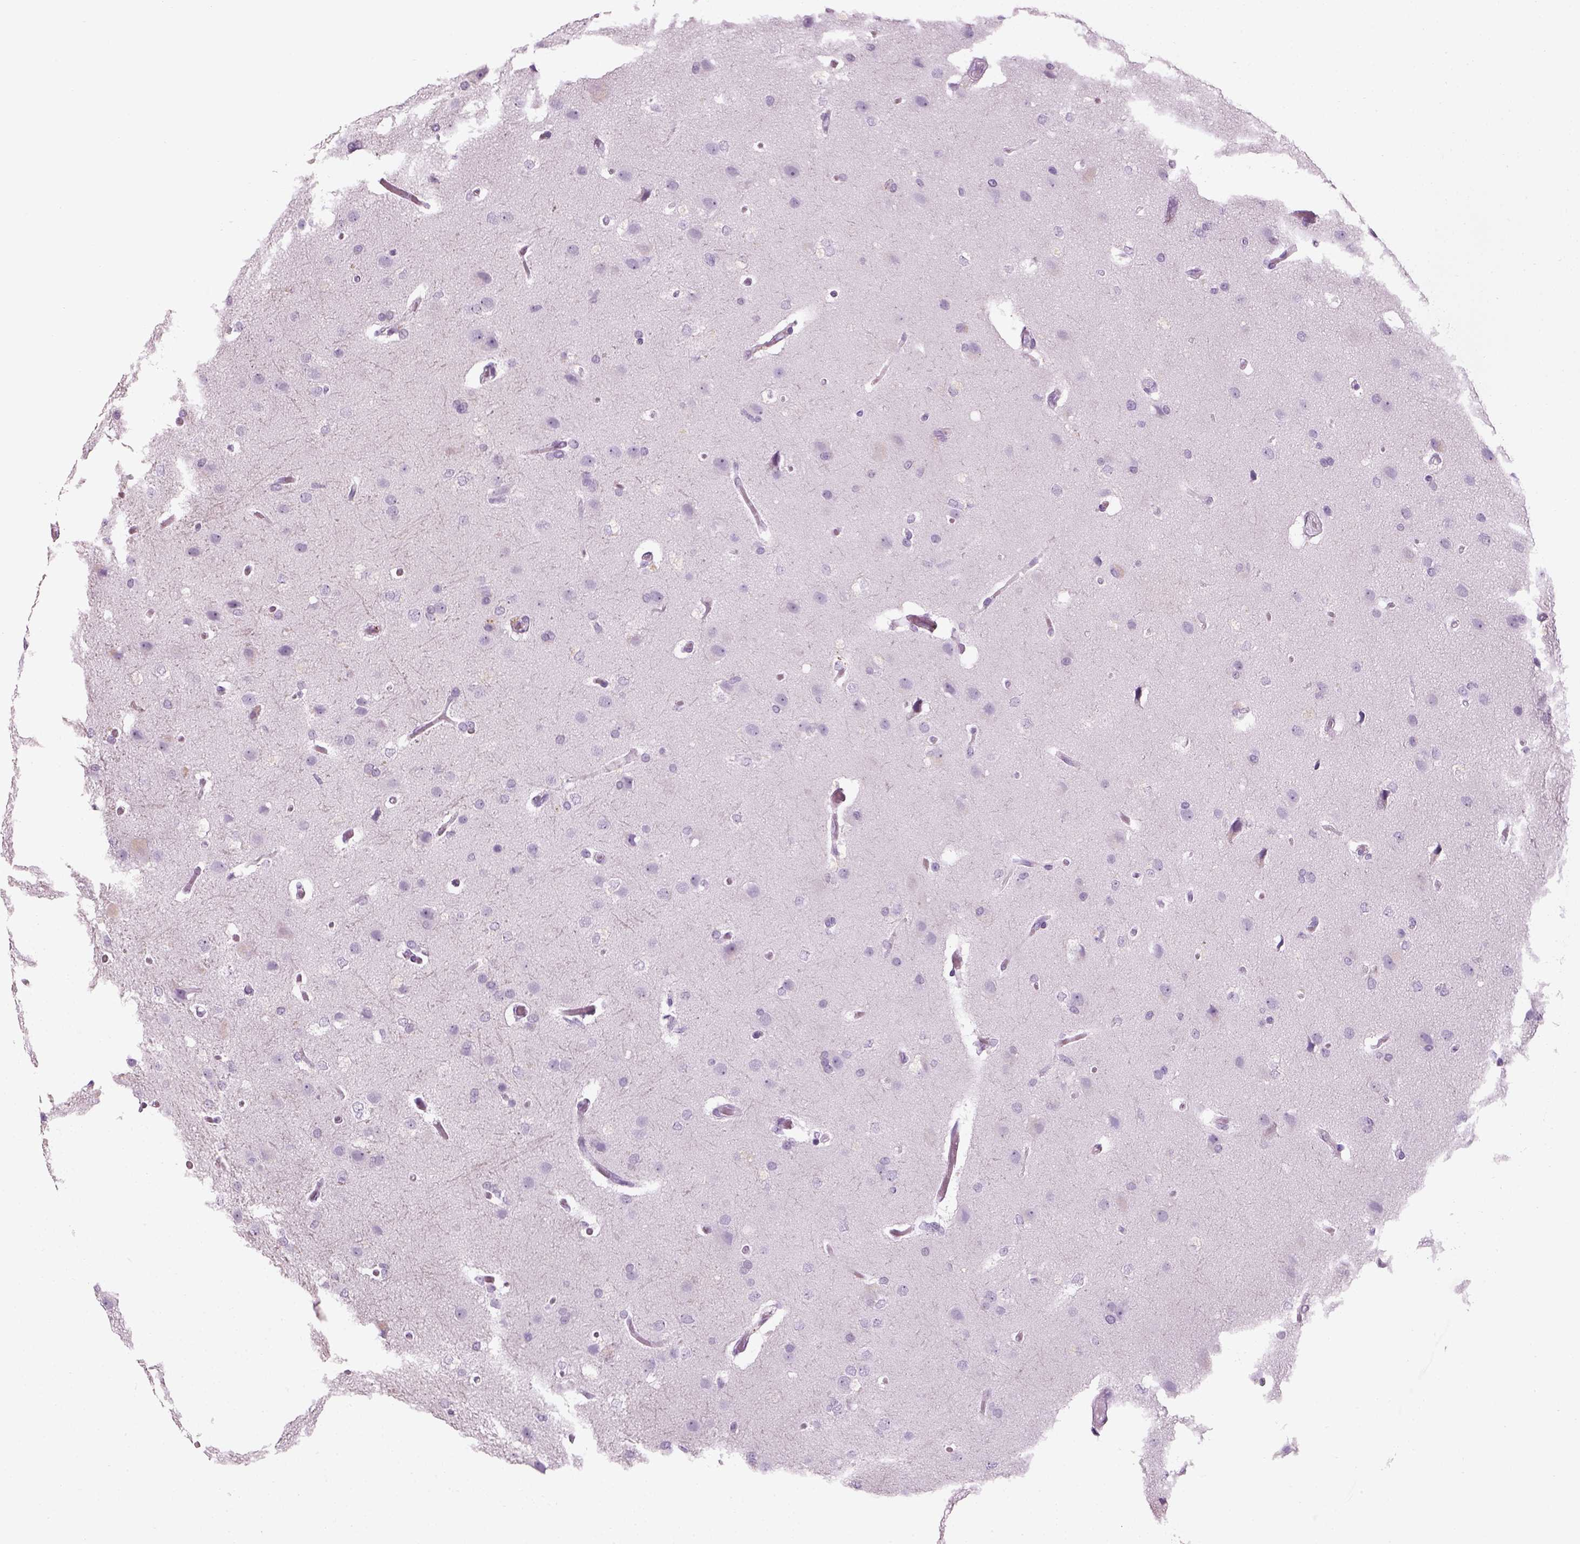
{"staining": {"intensity": "negative", "quantity": "none", "location": "none"}, "tissue": "glioma", "cell_type": "Tumor cells", "image_type": "cancer", "snomed": [{"axis": "morphology", "description": "Glioma, malignant, High grade"}, {"axis": "topography", "description": "Brain"}], "caption": "Immunohistochemical staining of glioma displays no significant positivity in tumor cells.", "gene": "SAG", "patient": {"sex": "male", "age": 68}}